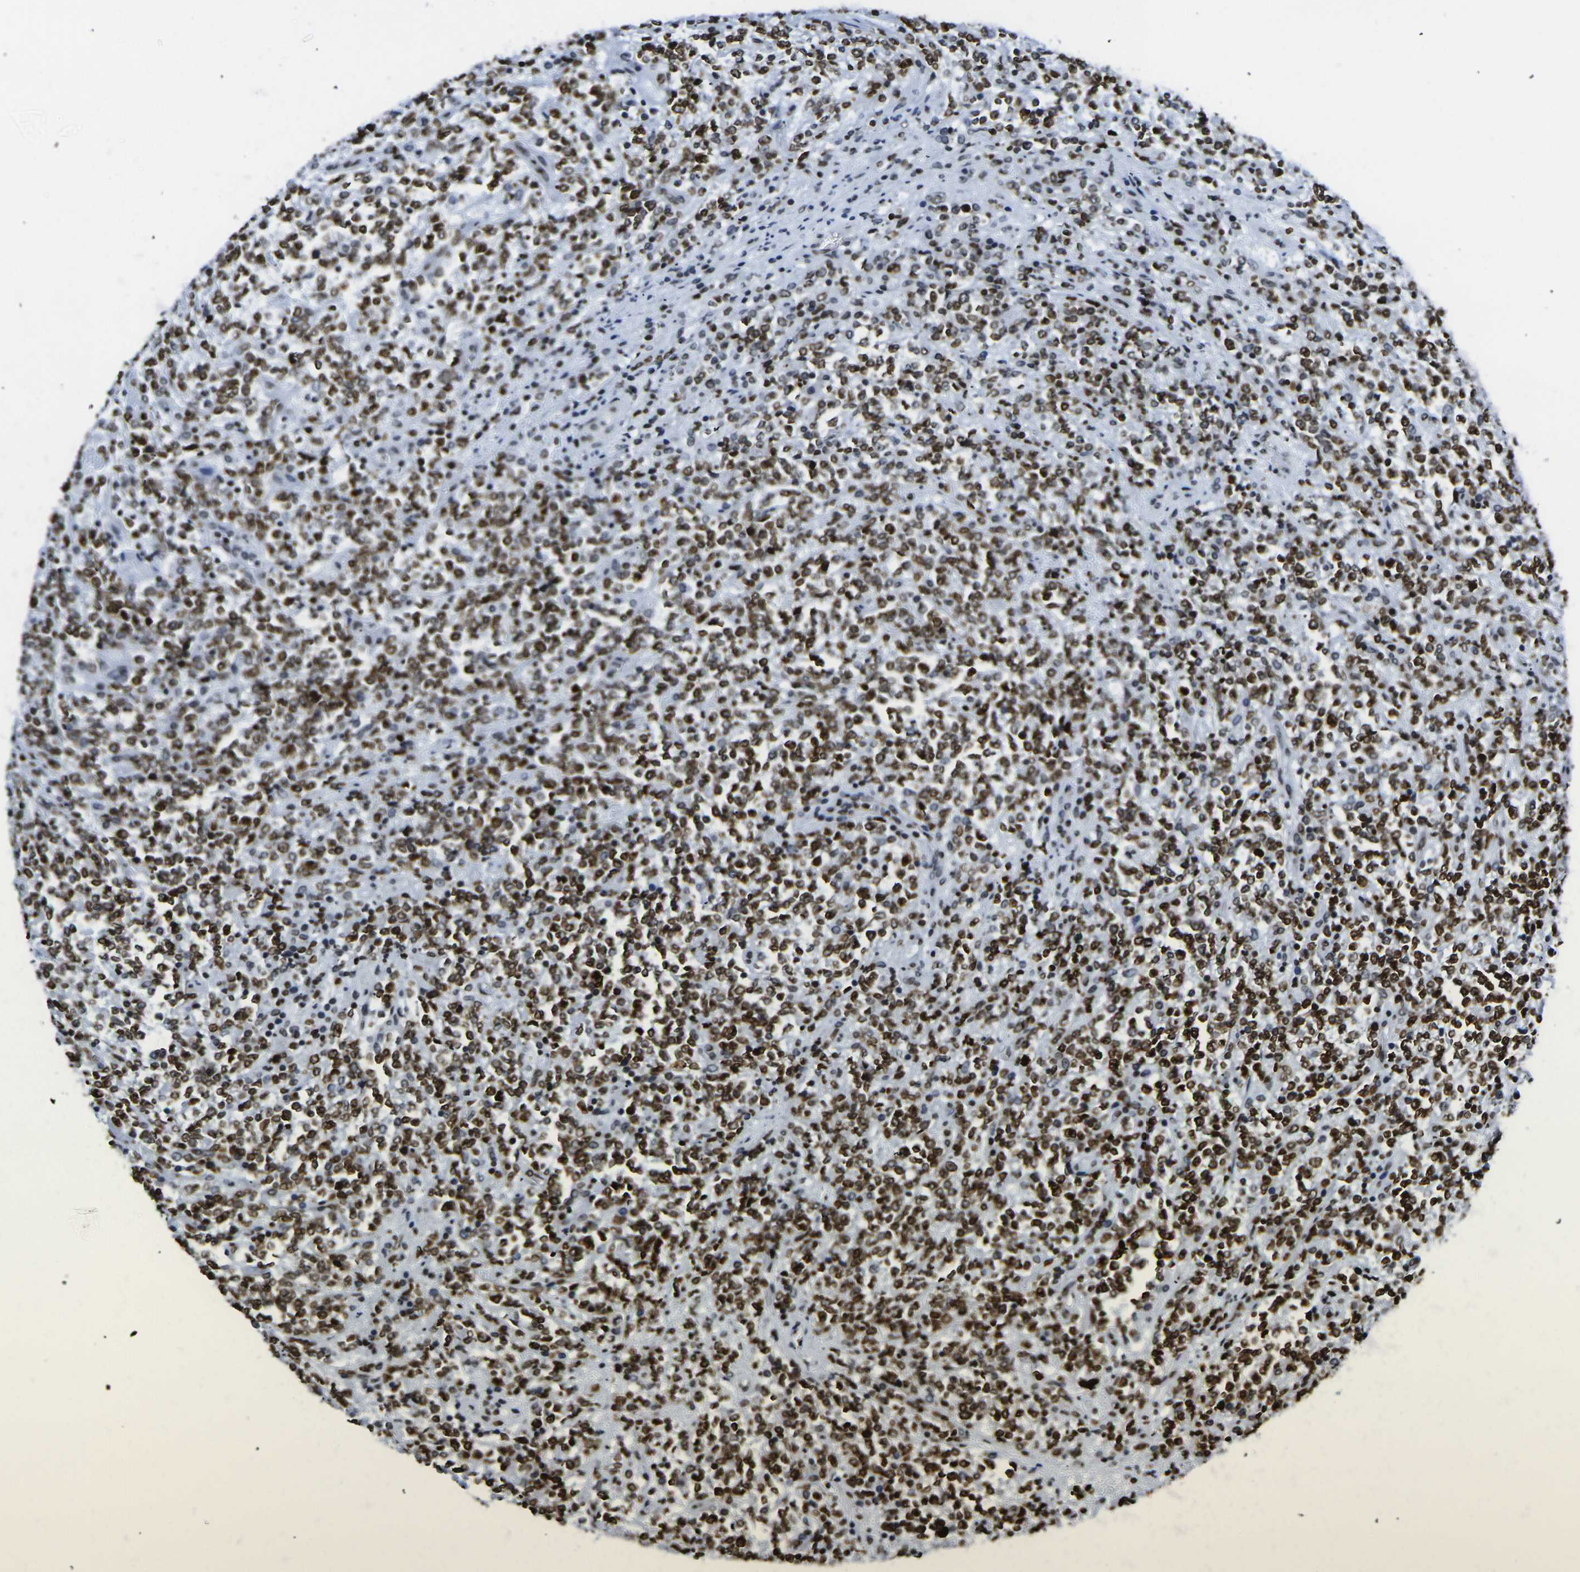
{"staining": {"intensity": "strong", "quantity": ">75%", "location": "nuclear"}, "tissue": "lymphoma", "cell_type": "Tumor cells", "image_type": "cancer", "snomed": [{"axis": "morphology", "description": "Malignant lymphoma, non-Hodgkin's type, High grade"}, {"axis": "topography", "description": "Soft tissue"}], "caption": "Tumor cells reveal strong nuclear staining in about >75% of cells in malignant lymphoma, non-Hodgkin's type (high-grade).", "gene": "H2AX", "patient": {"sex": "male", "age": 18}}